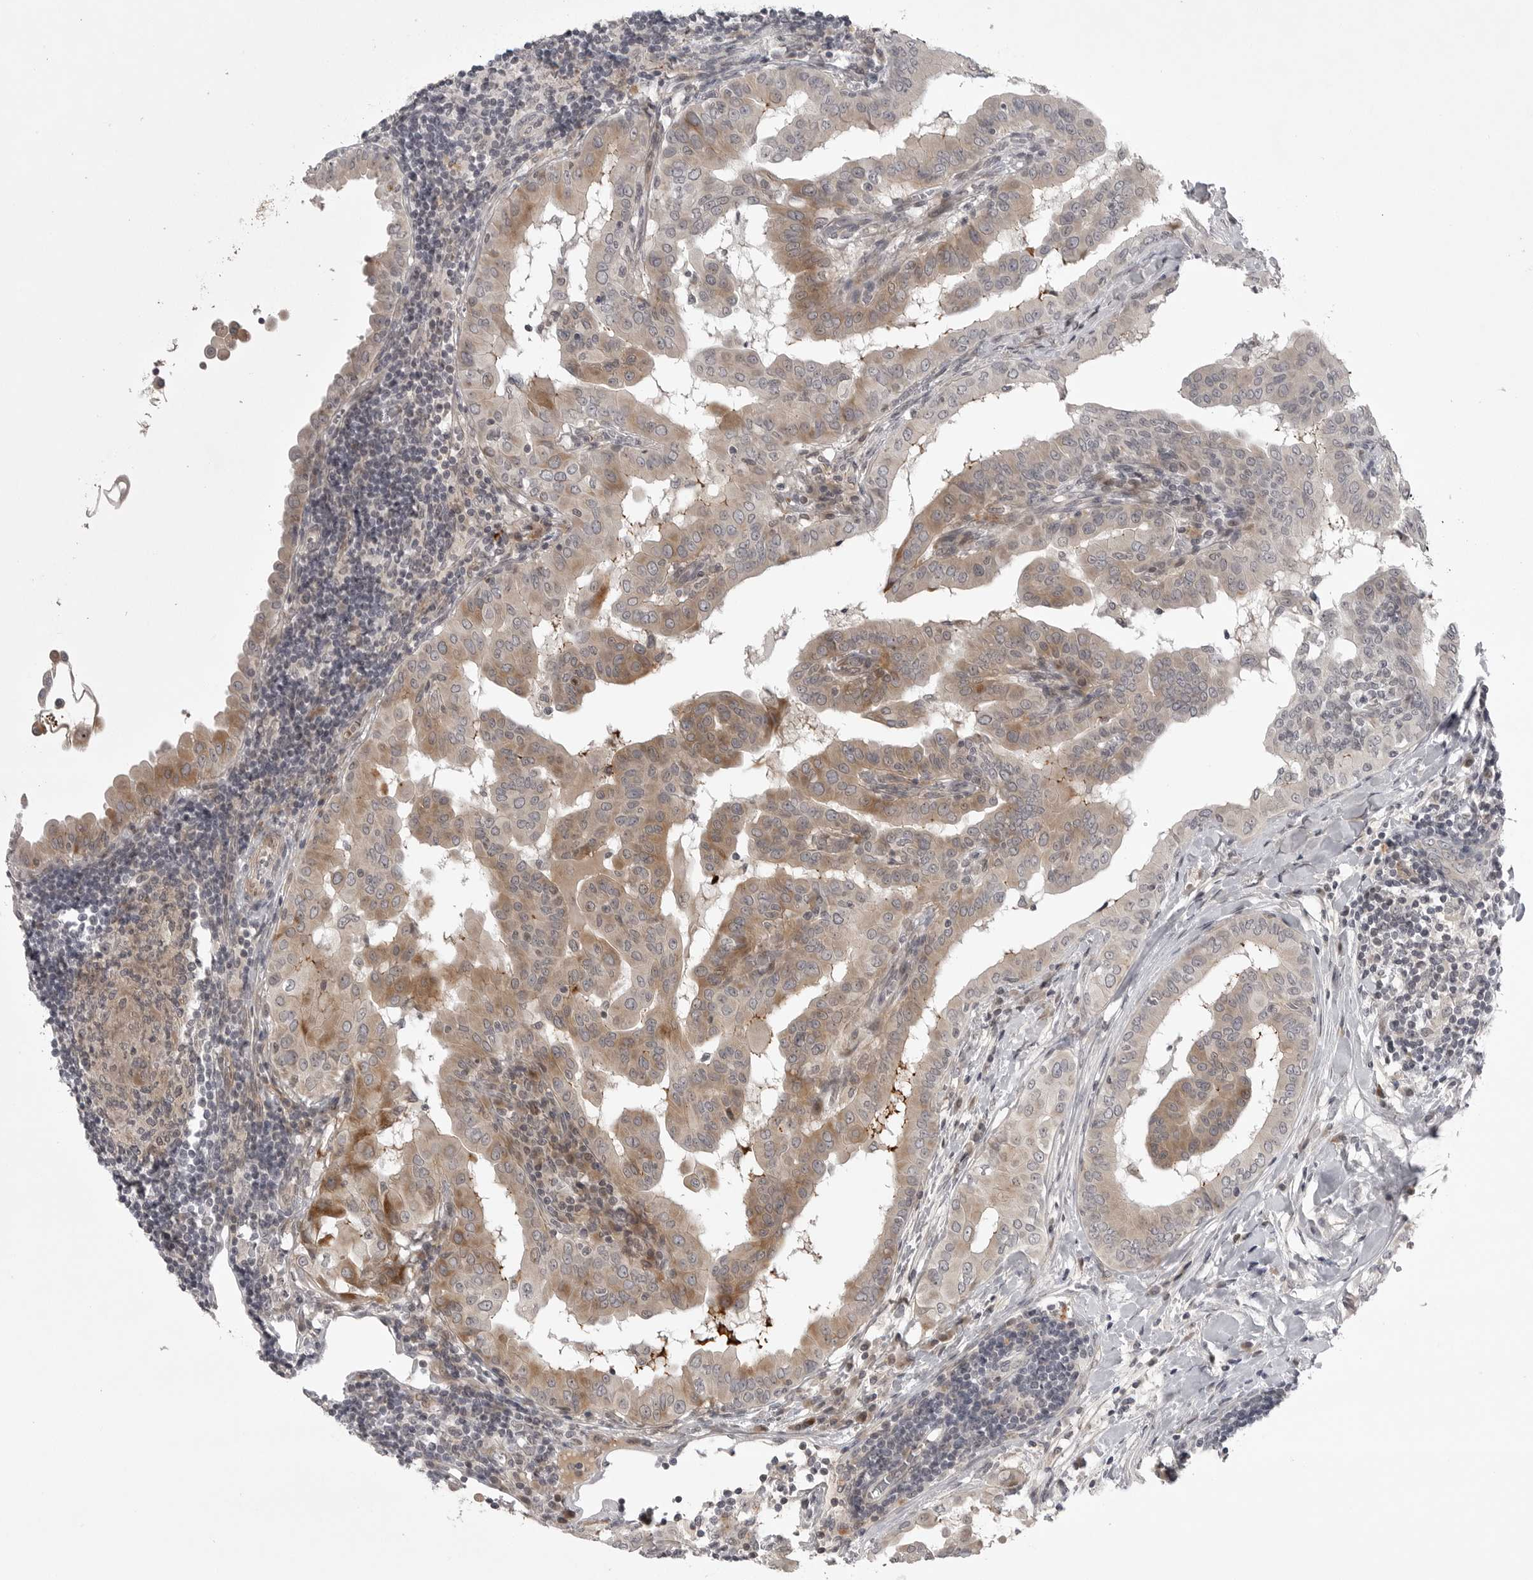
{"staining": {"intensity": "moderate", "quantity": ">75%", "location": "cytoplasmic/membranous"}, "tissue": "thyroid cancer", "cell_type": "Tumor cells", "image_type": "cancer", "snomed": [{"axis": "morphology", "description": "Papillary adenocarcinoma, NOS"}, {"axis": "topography", "description": "Thyroid gland"}], "caption": "Protein expression analysis of human thyroid cancer reveals moderate cytoplasmic/membranous expression in approximately >75% of tumor cells. The staining is performed using DAB (3,3'-diaminobenzidine) brown chromogen to label protein expression. The nuclei are counter-stained blue using hematoxylin.", "gene": "CD300LD", "patient": {"sex": "male", "age": 33}}